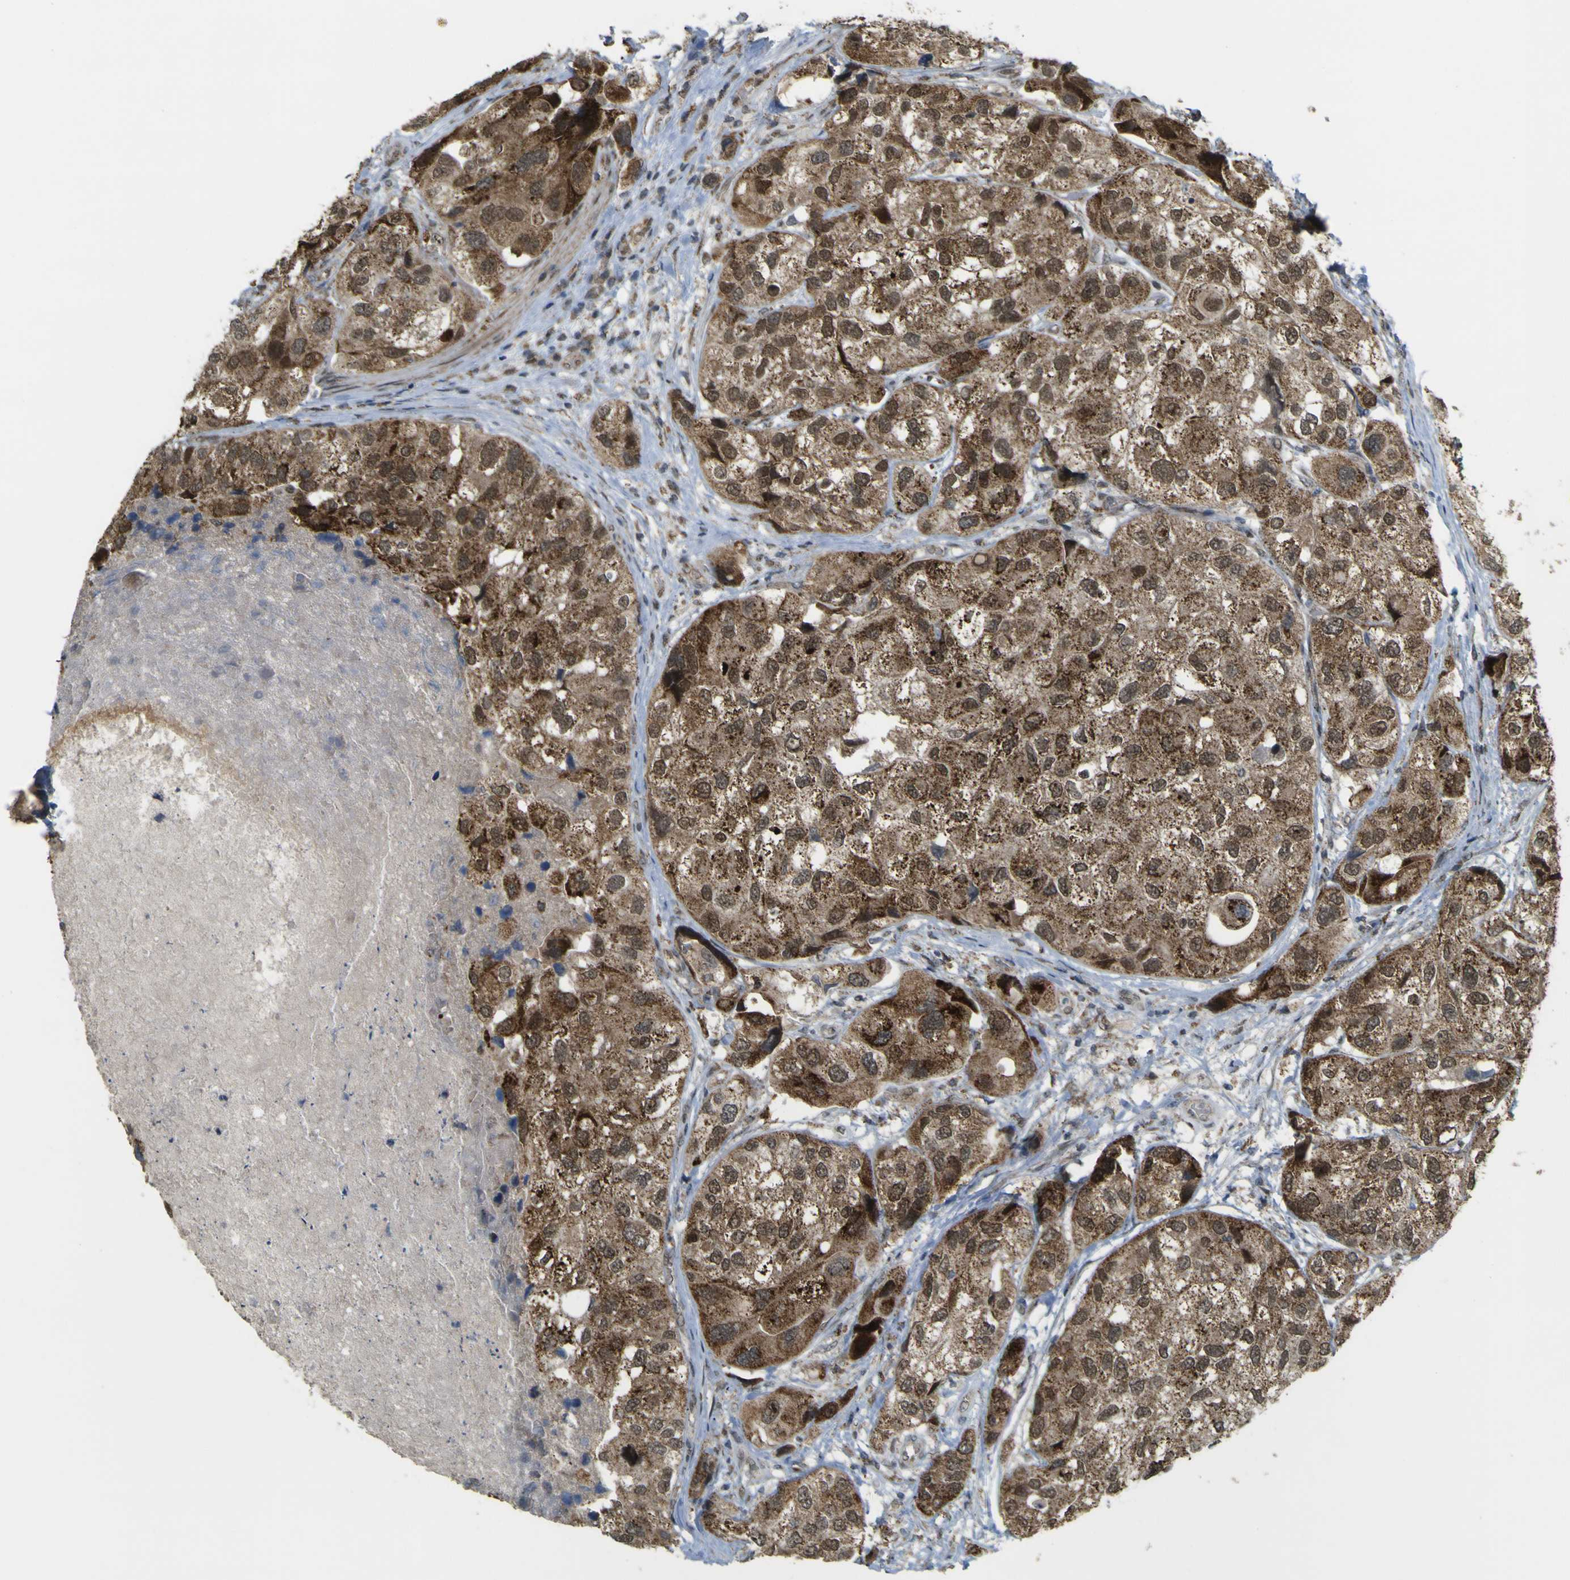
{"staining": {"intensity": "moderate", "quantity": ">75%", "location": "cytoplasmic/membranous,nuclear"}, "tissue": "urothelial cancer", "cell_type": "Tumor cells", "image_type": "cancer", "snomed": [{"axis": "morphology", "description": "Urothelial carcinoma, High grade"}, {"axis": "topography", "description": "Urinary bladder"}], "caption": "Protein expression analysis of high-grade urothelial carcinoma displays moderate cytoplasmic/membranous and nuclear staining in about >75% of tumor cells.", "gene": "ACBD5", "patient": {"sex": "female", "age": 64}}